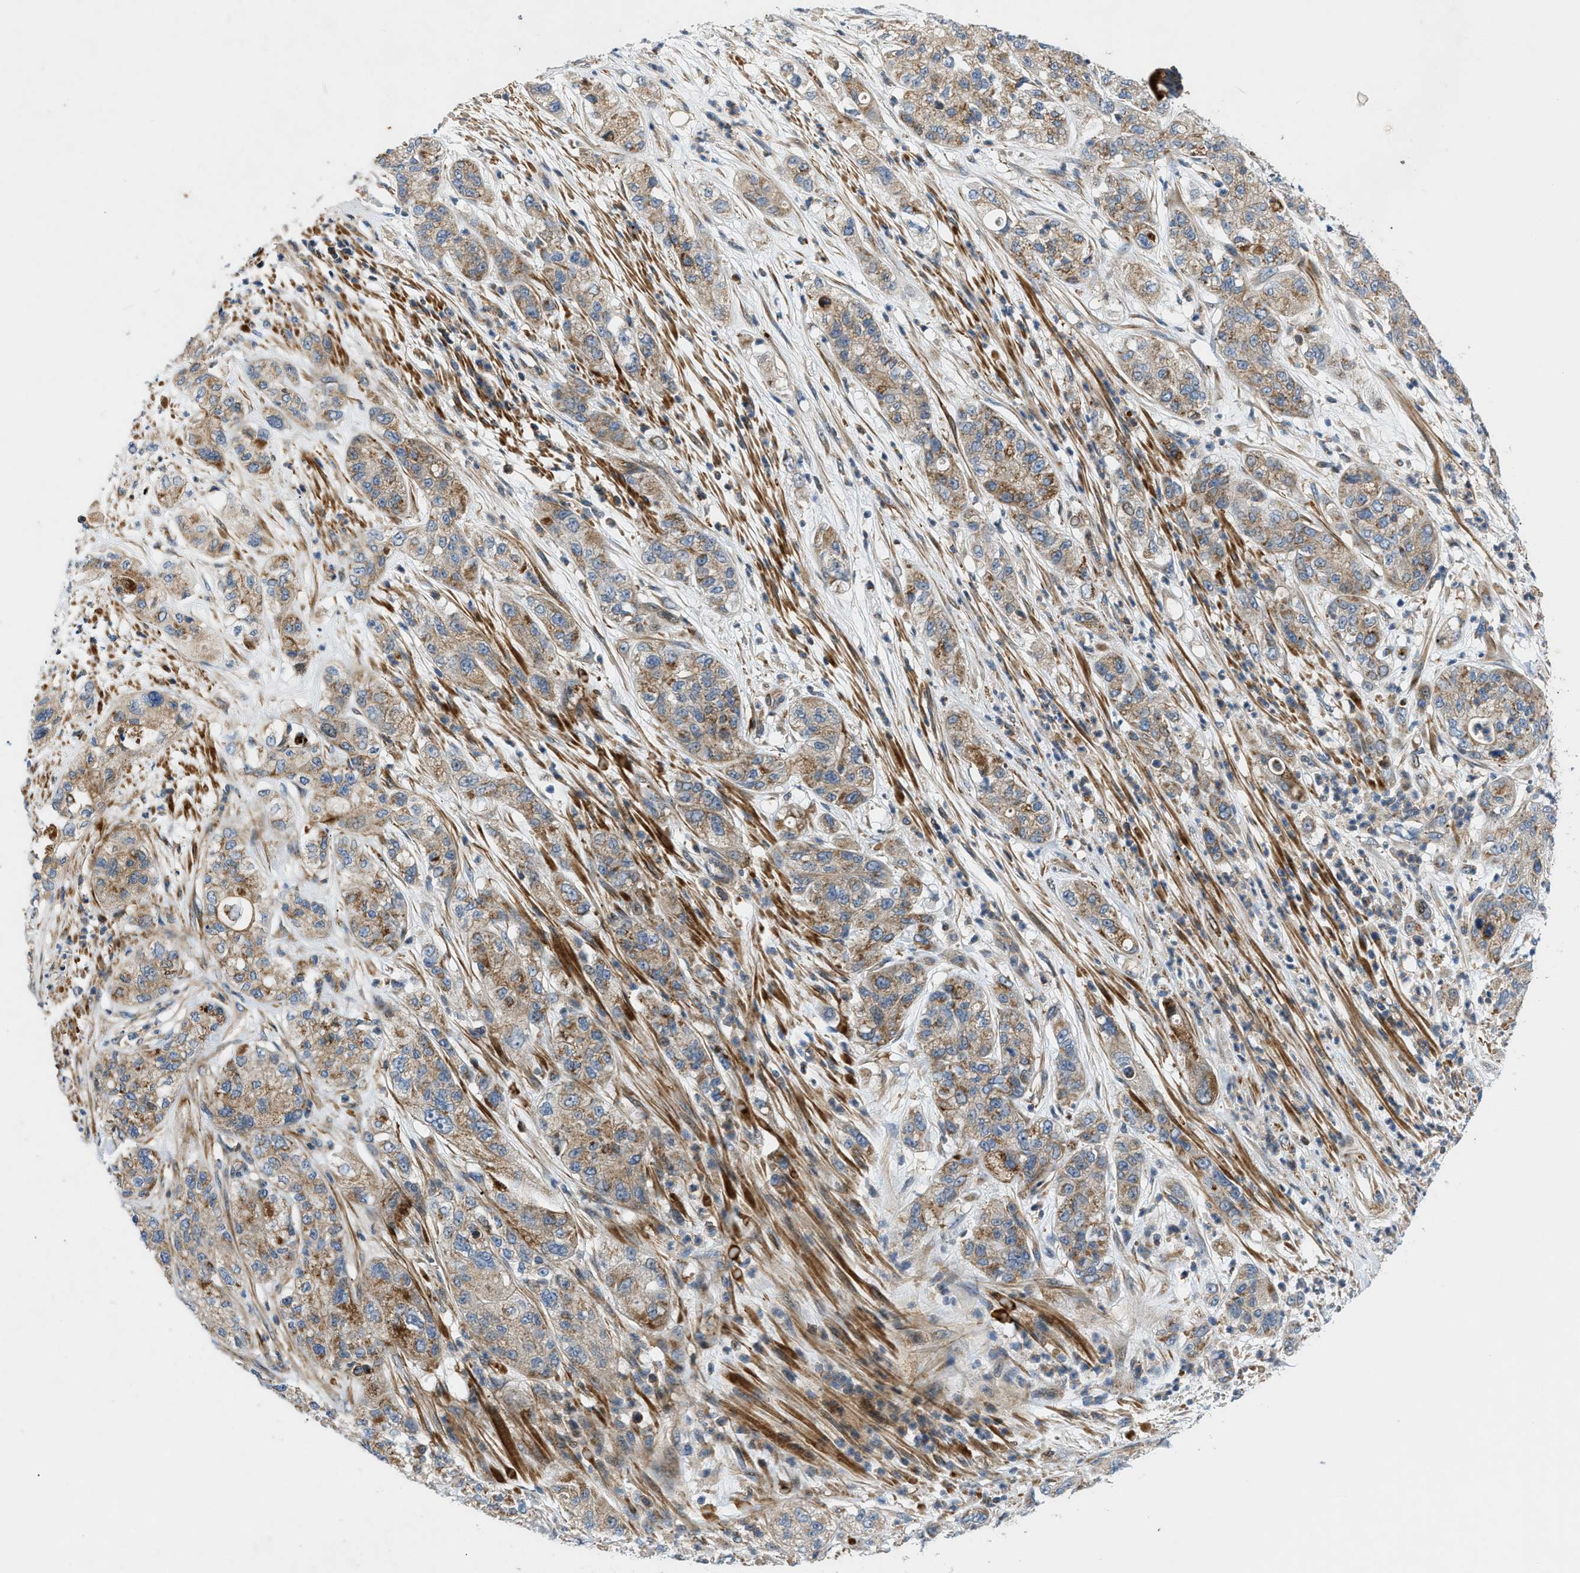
{"staining": {"intensity": "moderate", "quantity": ">75%", "location": "cytoplasmic/membranous"}, "tissue": "pancreatic cancer", "cell_type": "Tumor cells", "image_type": "cancer", "snomed": [{"axis": "morphology", "description": "Adenocarcinoma, NOS"}, {"axis": "topography", "description": "Pancreas"}], "caption": "Human adenocarcinoma (pancreatic) stained for a protein (brown) displays moderate cytoplasmic/membranous positive staining in approximately >75% of tumor cells.", "gene": "DHODH", "patient": {"sex": "female", "age": 78}}